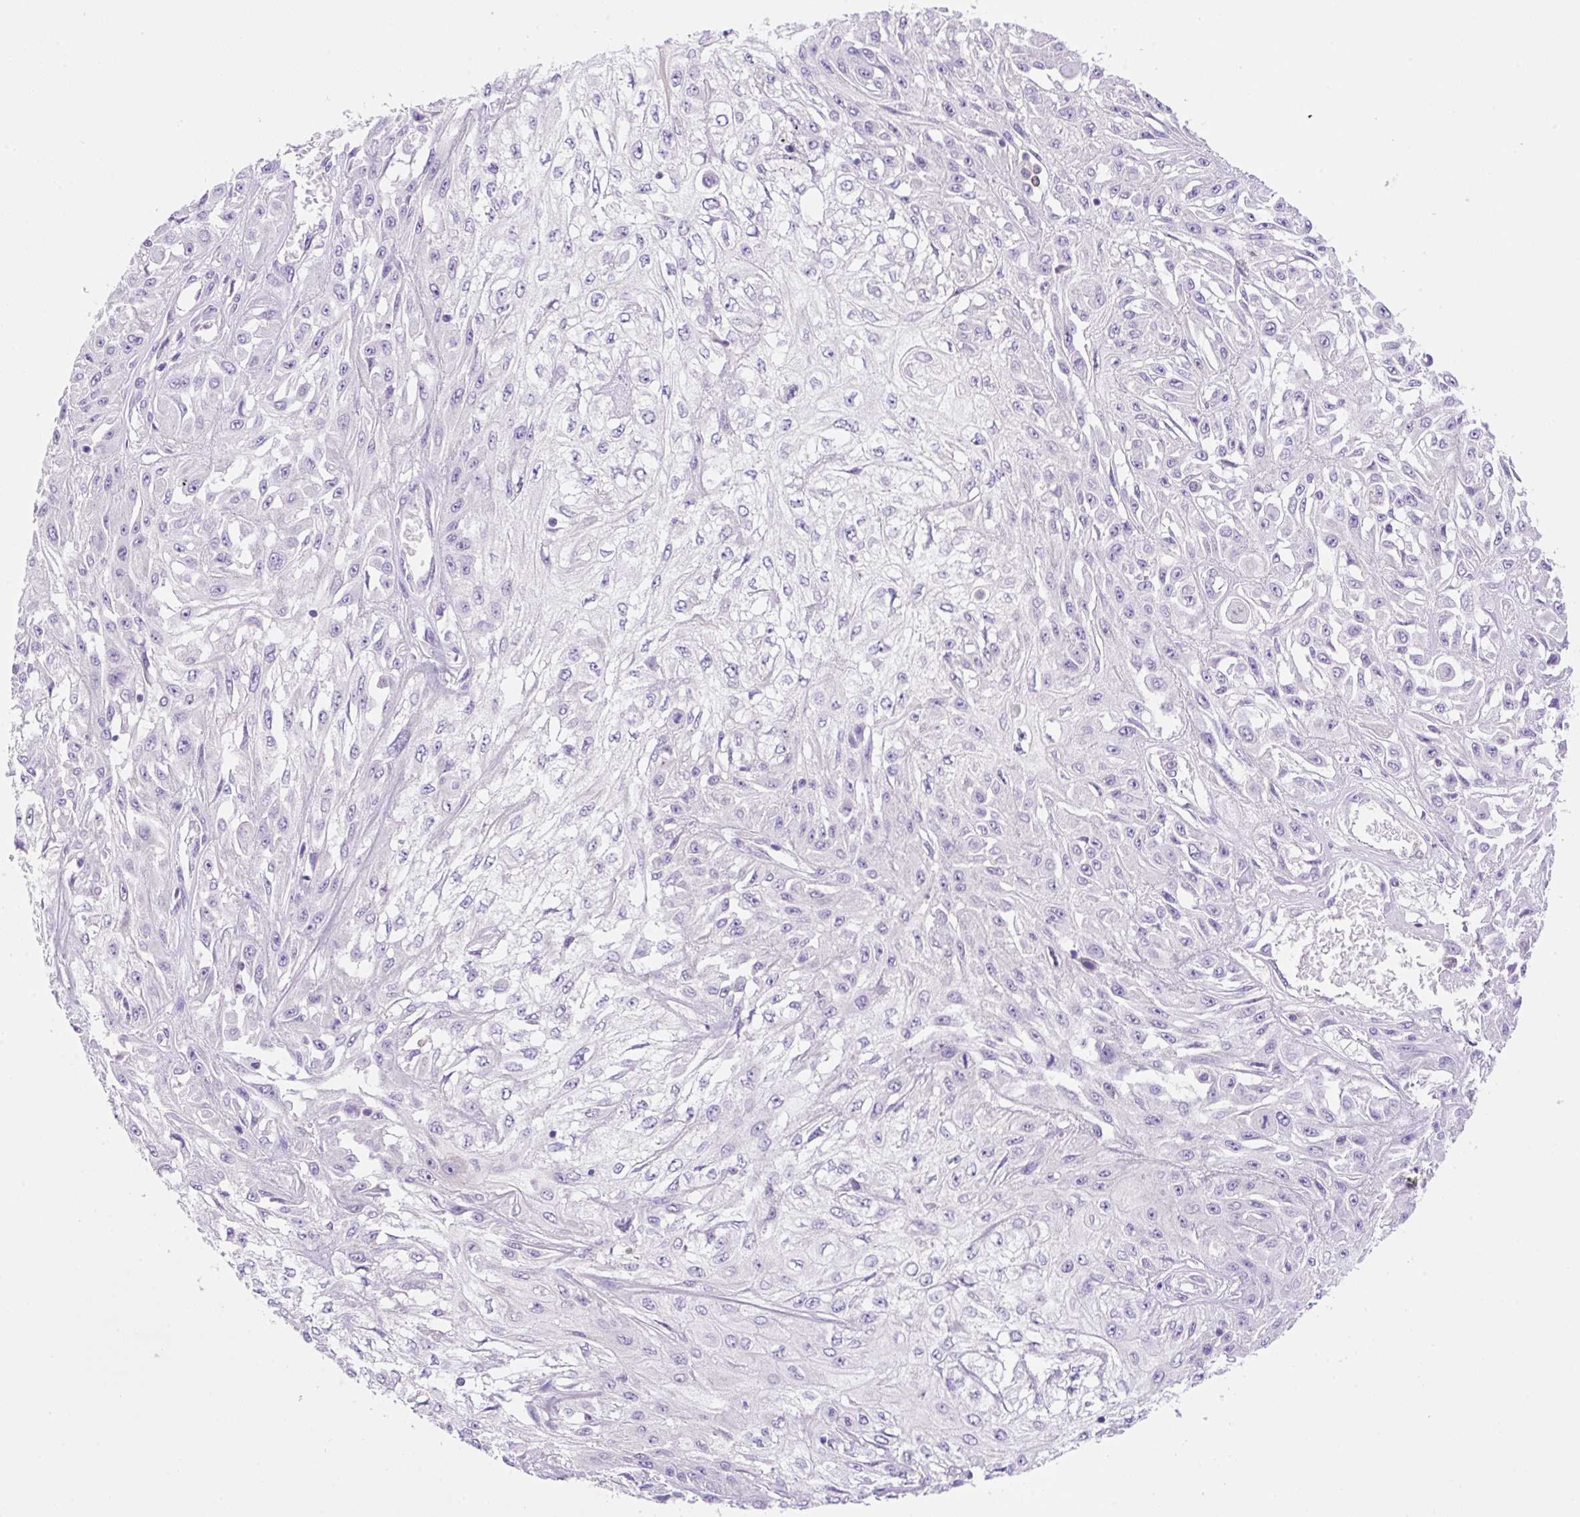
{"staining": {"intensity": "negative", "quantity": "none", "location": "none"}, "tissue": "skin cancer", "cell_type": "Tumor cells", "image_type": "cancer", "snomed": [{"axis": "morphology", "description": "Squamous cell carcinoma, NOS"}, {"axis": "morphology", "description": "Squamous cell carcinoma, metastatic, NOS"}, {"axis": "topography", "description": "Skin"}, {"axis": "topography", "description": "Lymph node"}], "caption": "A micrograph of human skin metastatic squamous cell carcinoma is negative for staining in tumor cells.", "gene": "NDST3", "patient": {"sex": "male", "age": 75}}